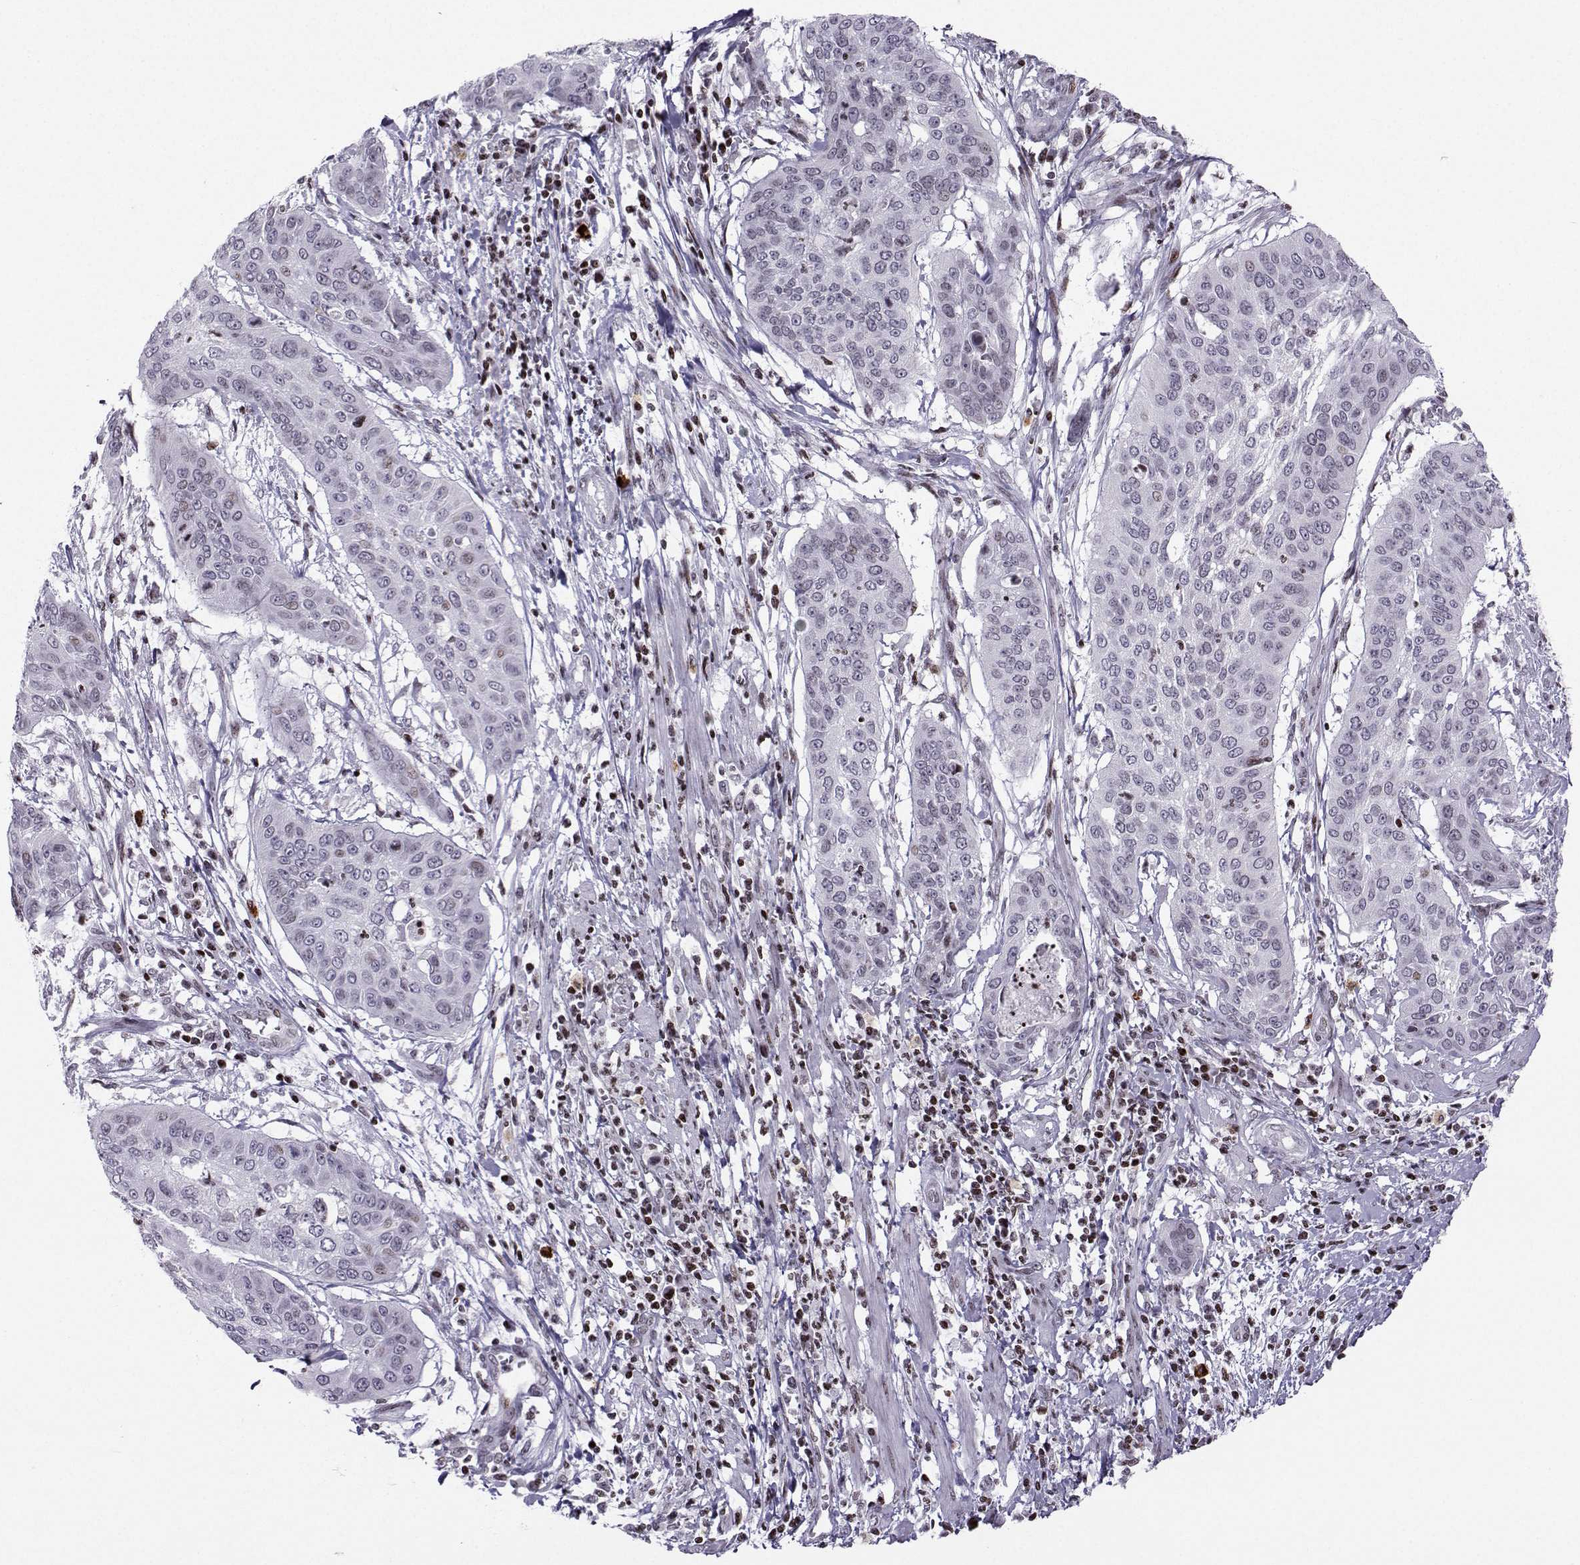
{"staining": {"intensity": "negative", "quantity": "none", "location": "none"}, "tissue": "cervical cancer", "cell_type": "Tumor cells", "image_type": "cancer", "snomed": [{"axis": "morphology", "description": "Squamous cell carcinoma, NOS"}, {"axis": "topography", "description": "Cervix"}], "caption": "An immunohistochemistry image of squamous cell carcinoma (cervical) is shown. There is no staining in tumor cells of squamous cell carcinoma (cervical).", "gene": "ZNF19", "patient": {"sex": "female", "age": 39}}